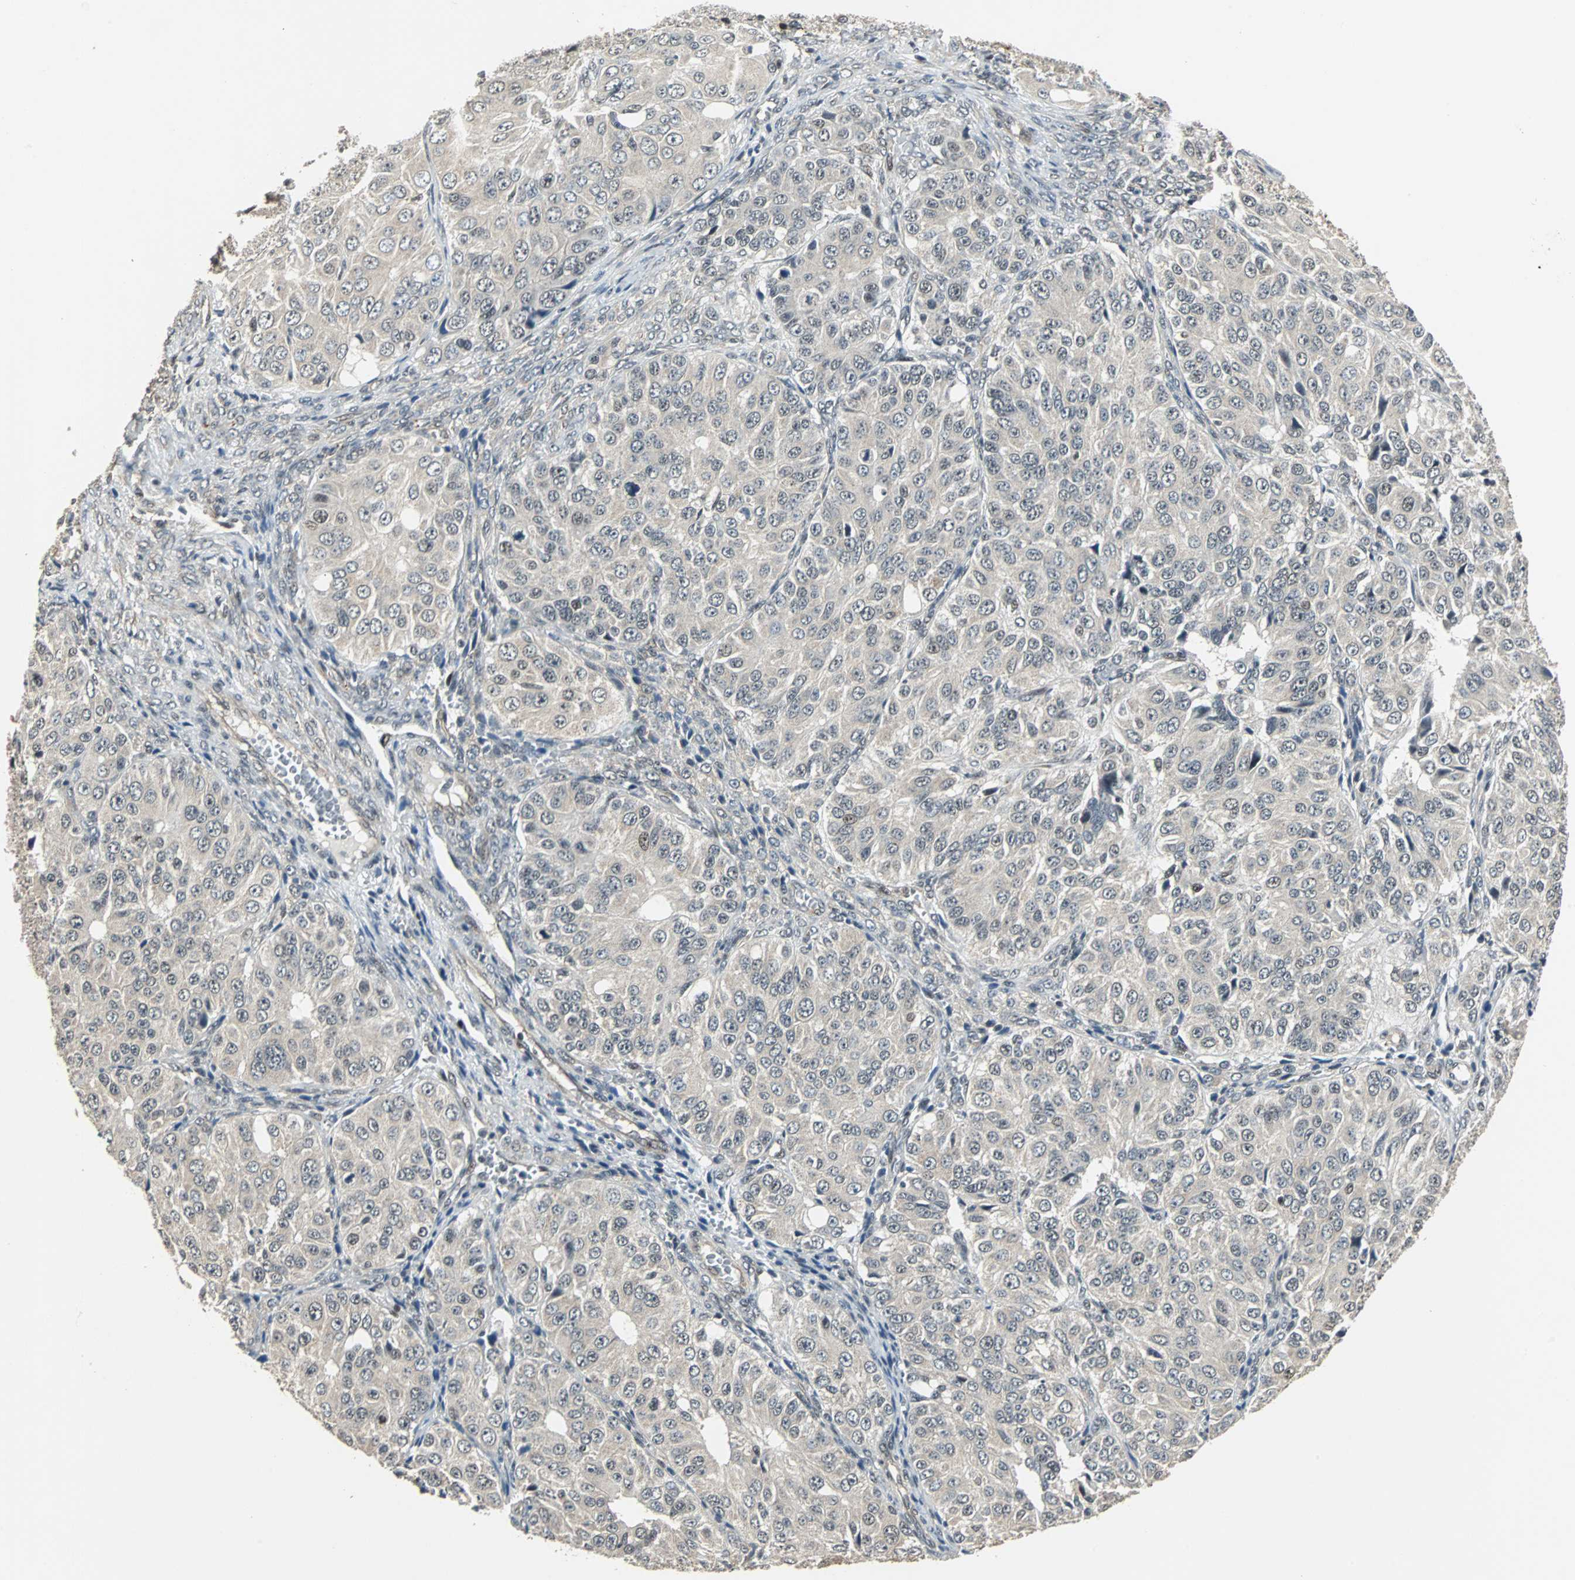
{"staining": {"intensity": "negative", "quantity": "none", "location": "none"}, "tissue": "ovarian cancer", "cell_type": "Tumor cells", "image_type": "cancer", "snomed": [{"axis": "morphology", "description": "Carcinoma, endometroid"}, {"axis": "topography", "description": "Ovary"}], "caption": "Tumor cells show no significant expression in ovarian cancer (endometroid carcinoma). (Brightfield microscopy of DAB immunohistochemistry at high magnification).", "gene": "MED4", "patient": {"sex": "female", "age": 51}}